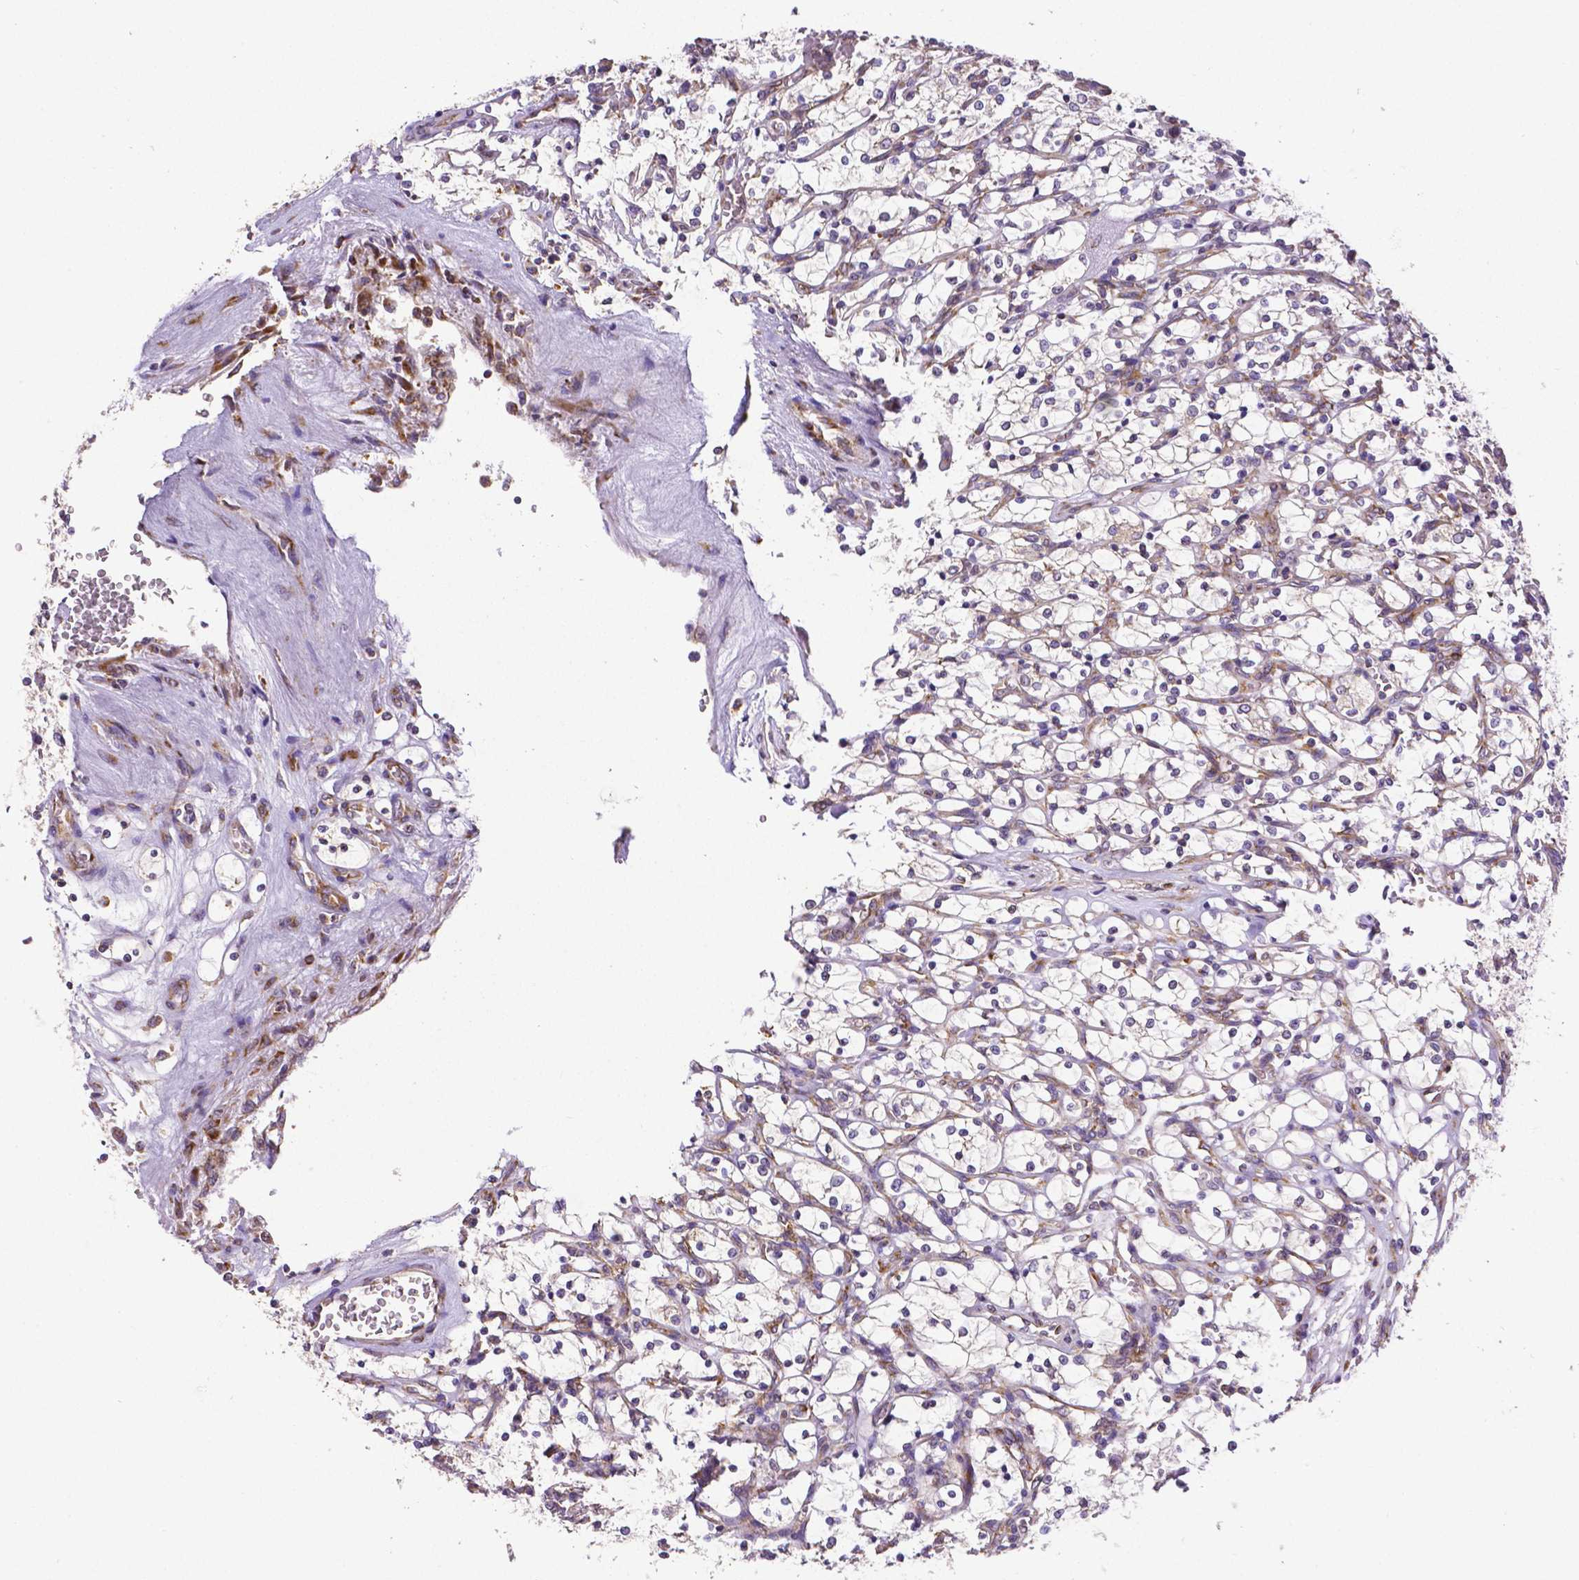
{"staining": {"intensity": "negative", "quantity": "none", "location": "none"}, "tissue": "renal cancer", "cell_type": "Tumor cells", "image_type": "cancer", "snomed": [{"axis": "morphology", "description": "Adenocarcinoma, NOS"}, {"axis": "topography", "description": "Kidney"}], "caption": "Immunohistochemical staining of renal cancer (adenocarcinoma) displays no significant staining in tumor cells.", "gene": "MTDH", "patient": {"sex": "female", "age": 69}}